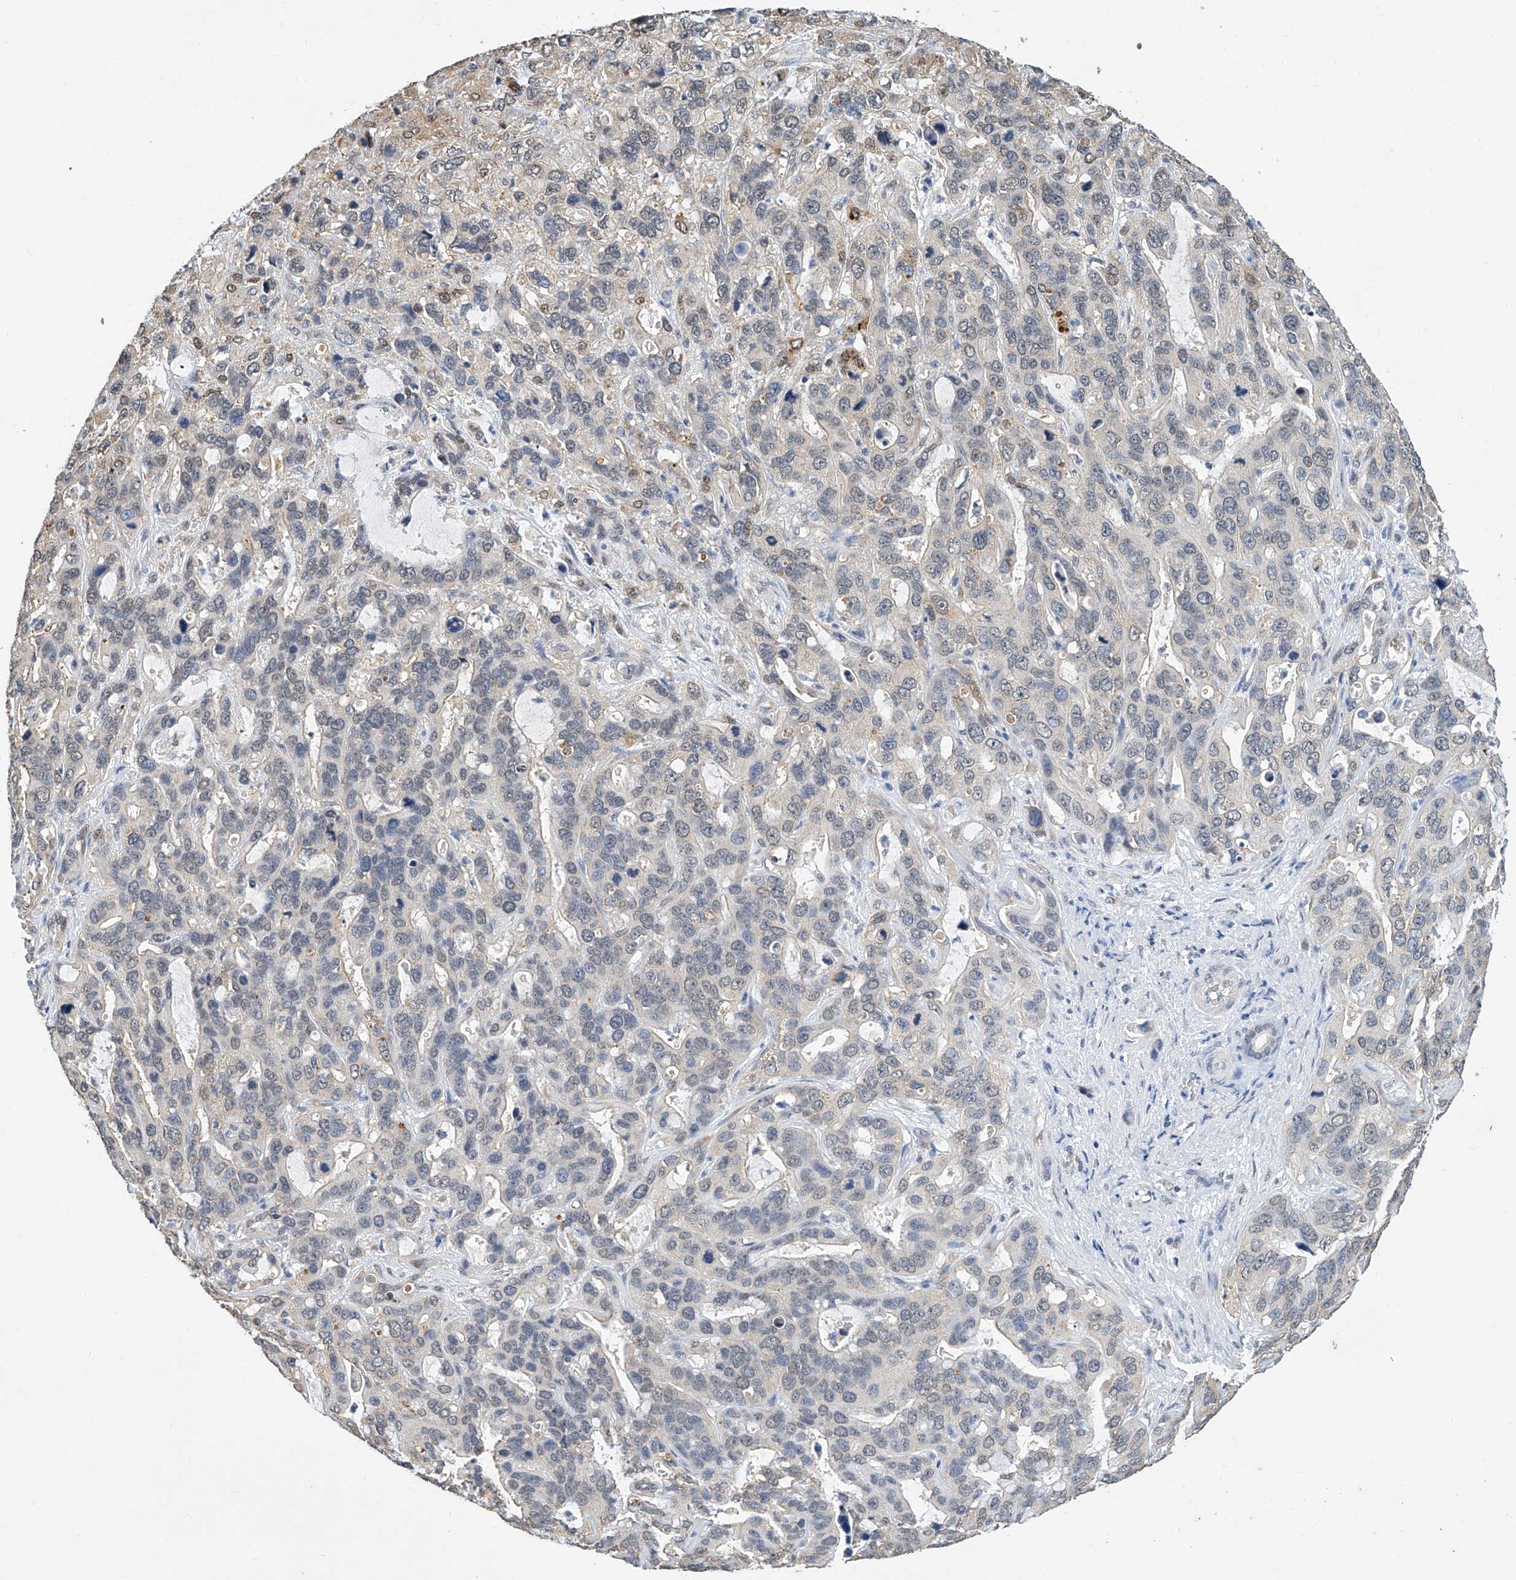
{"staining": {"intensity": "negative", "quantity": "none", "location": "none"}, "tissue": "liver cancer", "cell_type": "Tumor cells", "image_type": "cancer", "snomed": [{"axis": "morphology", "description": "Cholangiocarcinoma"}, {"axis": "topography", "description": "Liver"}], "caption": "Liver cholangiocarcinoma was stained to show a protein in brown. There is no significant staining in tumor cells.", "gene": "CTDP1", "patient": {"sex": "female", "age": 65}}